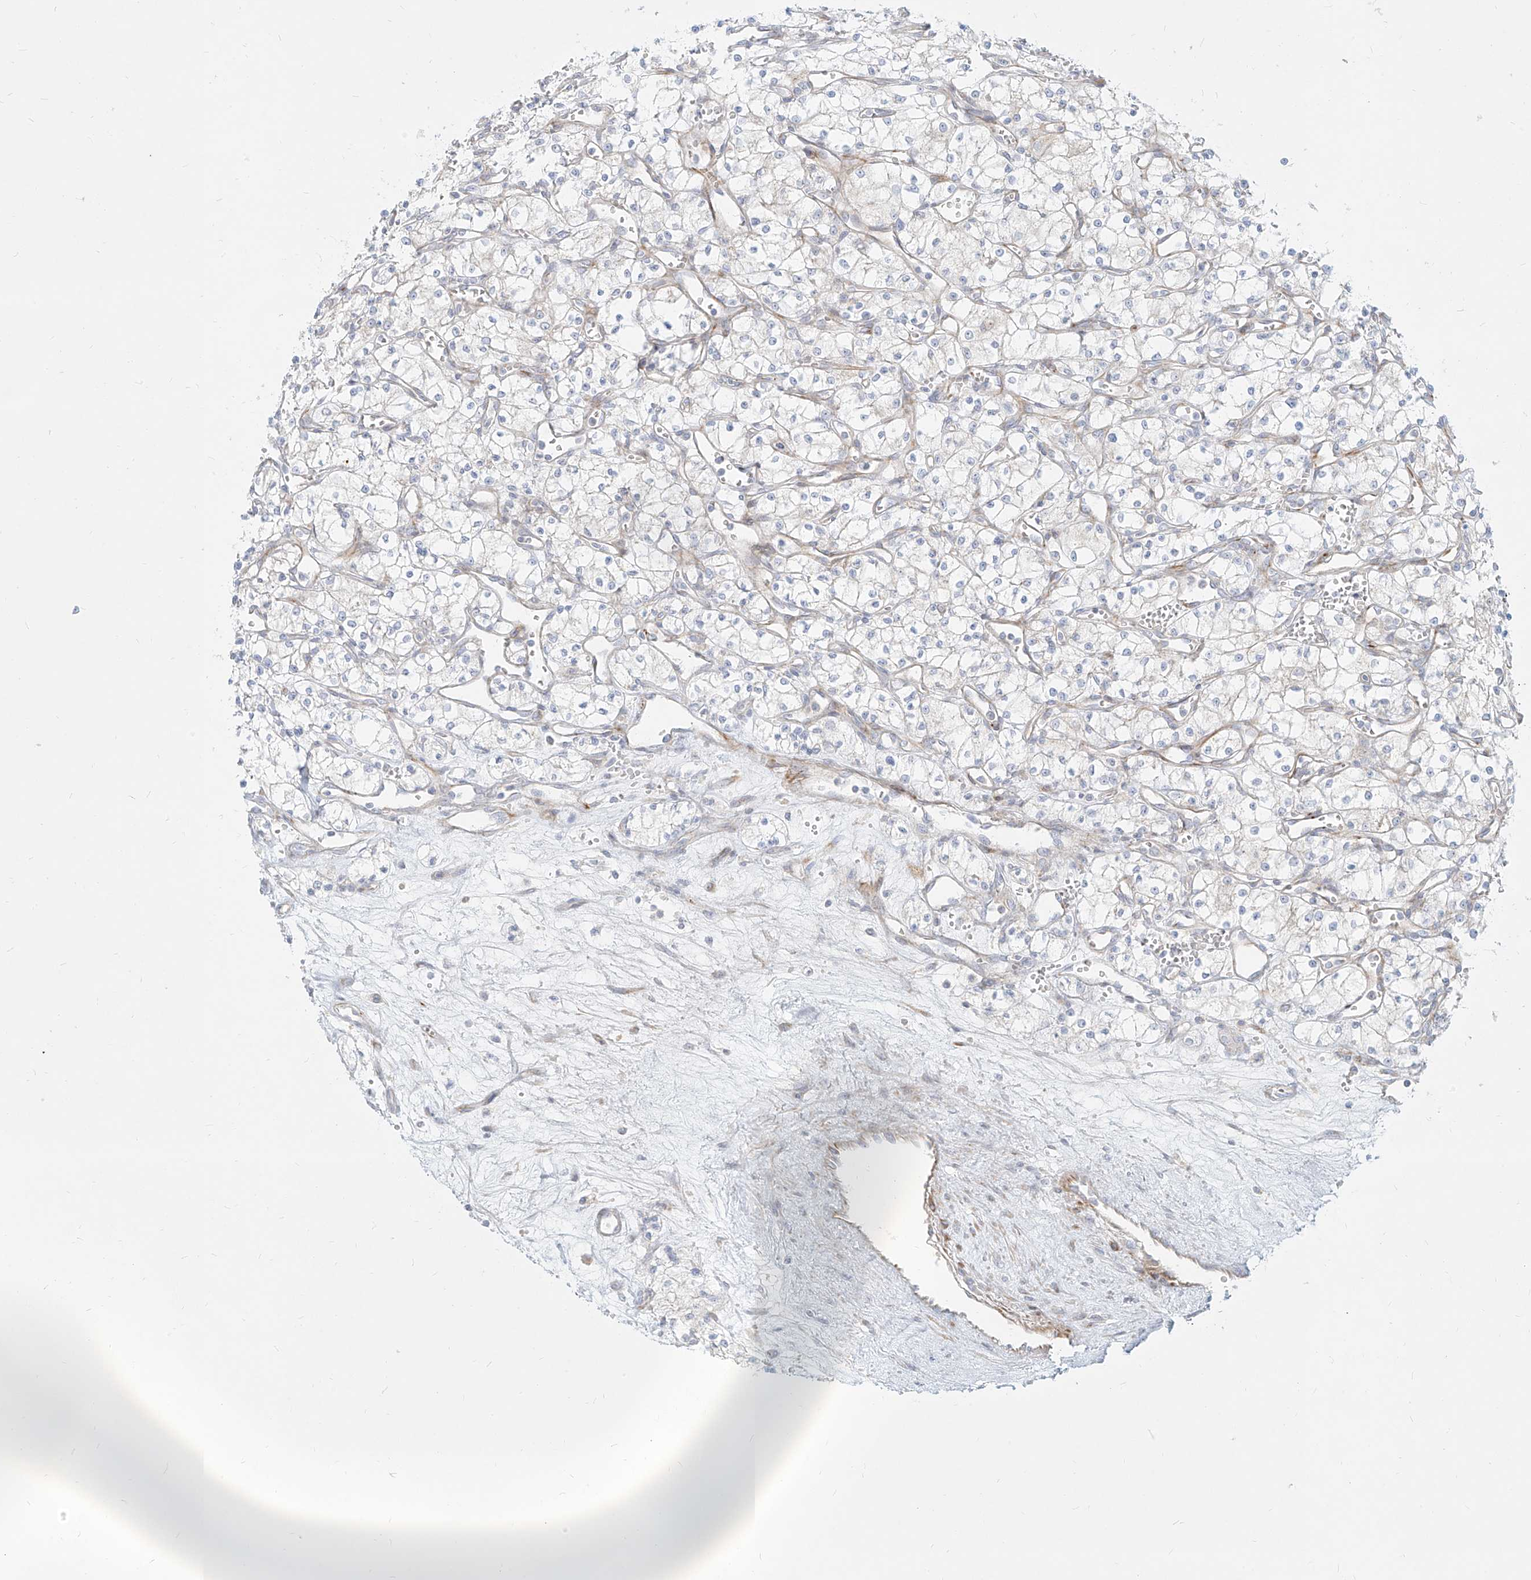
{"staining": {"intensity": "negative", "quantity": "none", "location": "none"}, "tissue": "renal cancer", "cell_type": "Tumor cells", "image_type": "cancer", "snomed": [{"axis": "morphology", "description": "Adenocarcinoma, NOS"}, {"axis": "topography", "description": "Kidney"}], "caption": "Immunohistochemistry of human renal cancer (adenocarcinoma) reveals no positivity in tumor cells.", "gene": "MTX2", "patient": {"sex": "male", "age": 59}}